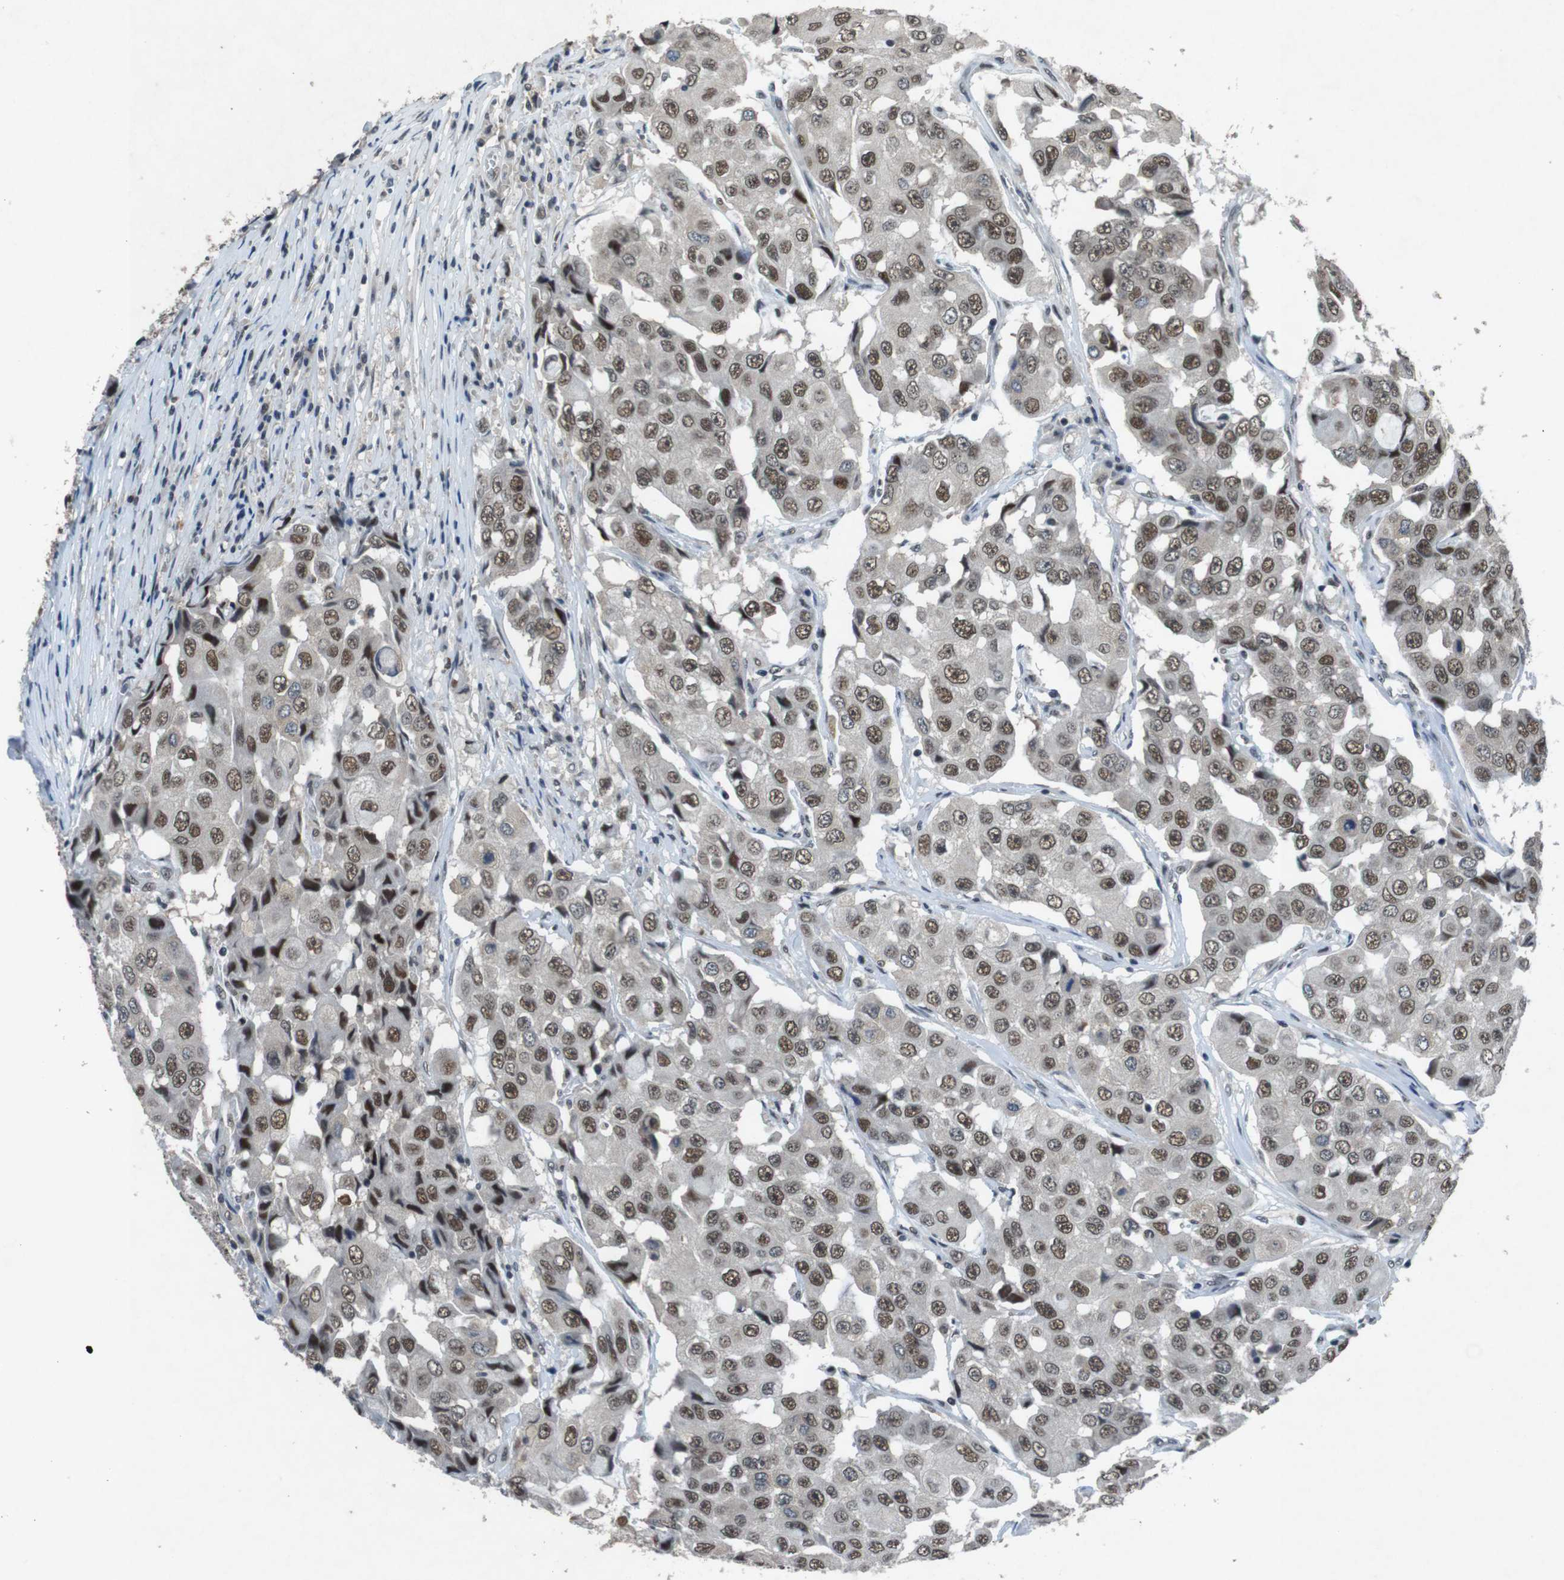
{"staining": {"intensity": "moderate", "quantity": ">75%", "location": "nuclear"}, "tissue": "breast cancer", "cell_type": "Tumor cells", "image_type": "cancer", "snomed": [{"axis": "morphology", "description": "Duct carcinoma"}, {"axis": "topography", "description": "Breast"}], "caption": "A medium amount of moderate nuclear staining is identified in about >75% of tumor cells in invasive ductal carcinoma (breast) tissue. (Brightfield microscopy of DAB IHC at high magnification).", "gene": "USP7", "patient": {"sex": "female", "age": 27}}